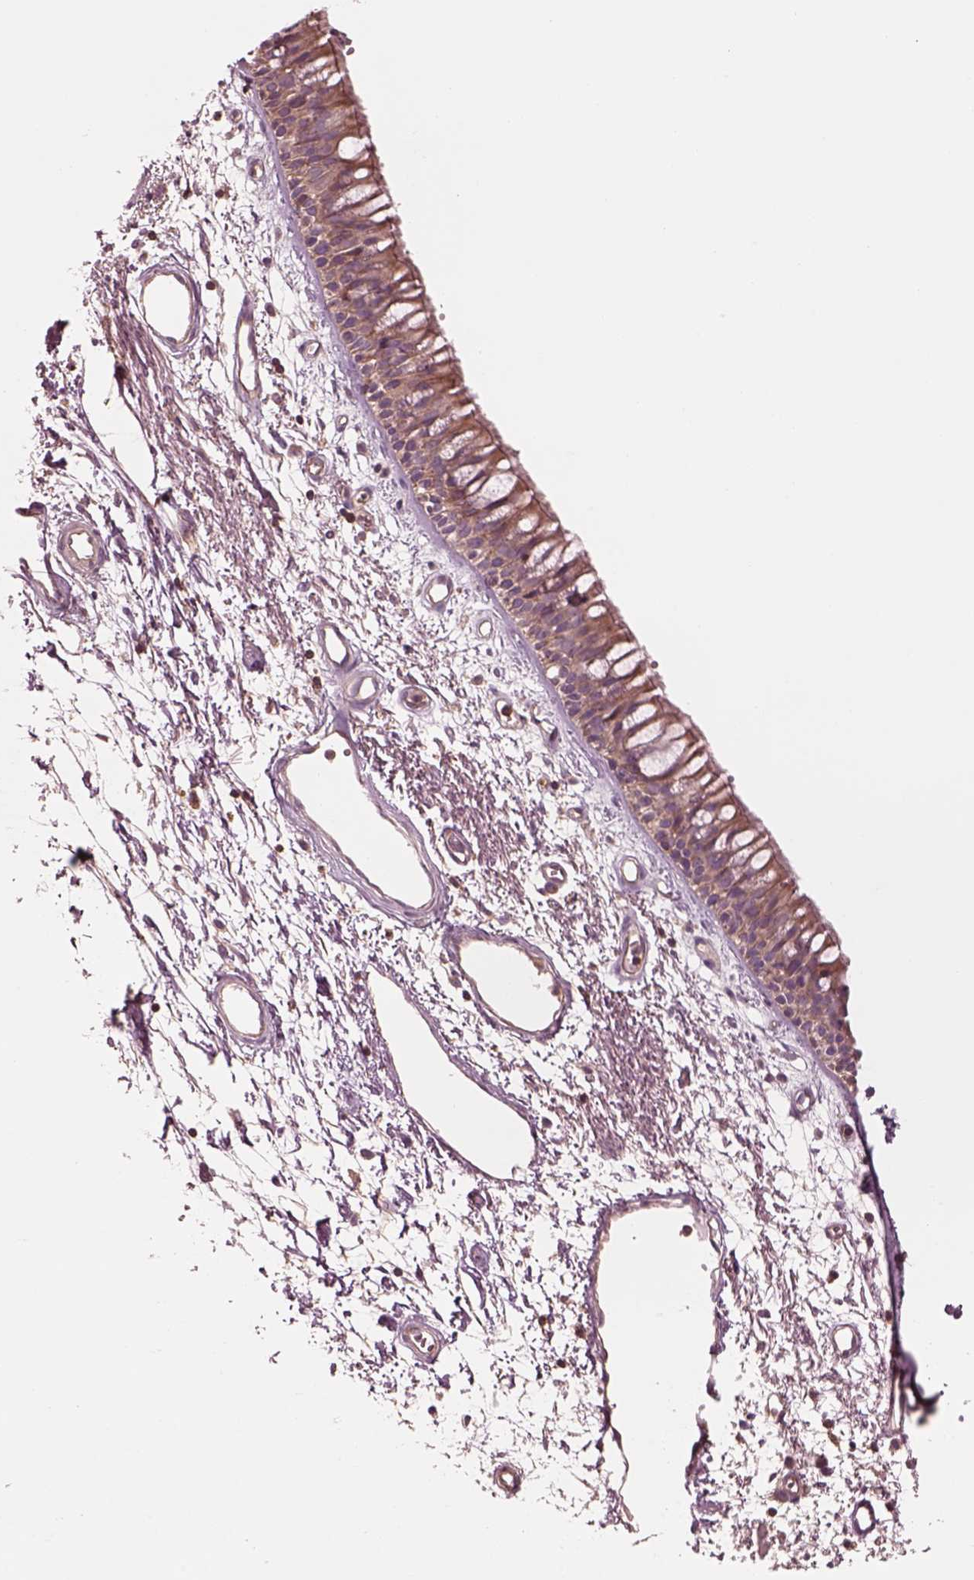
{"staining": {"intensity": "moderate", "quantity": "25%-75%", "location": "cytoplasmic/membranous"}, "tissue": "bronchus", "cell_type": "Respiratory epithelial cells", "image_type": "normal", "snomed": [{"axis": "morphology", "description": "Normal tissue, NOS"}, {"axis": "morphology", "description": "Squamous cell carcinoma, NOS"}, {"axis": "topography", "description": "Cartilage tissue"}, {"axis": "topography", "description": "Bronchus"}, {"axis": "topography", "description": "Lung"}], "caption": "This histopathology image exhibits immunohistochemistry staining of unremarkable human bronchus, with medium moderate cytoplasmic/membranous staining in approximately 25%-75% of respiratory epithelial cells.", "gene": "STK33", "patient": {"sex": "male", "age": 66}}